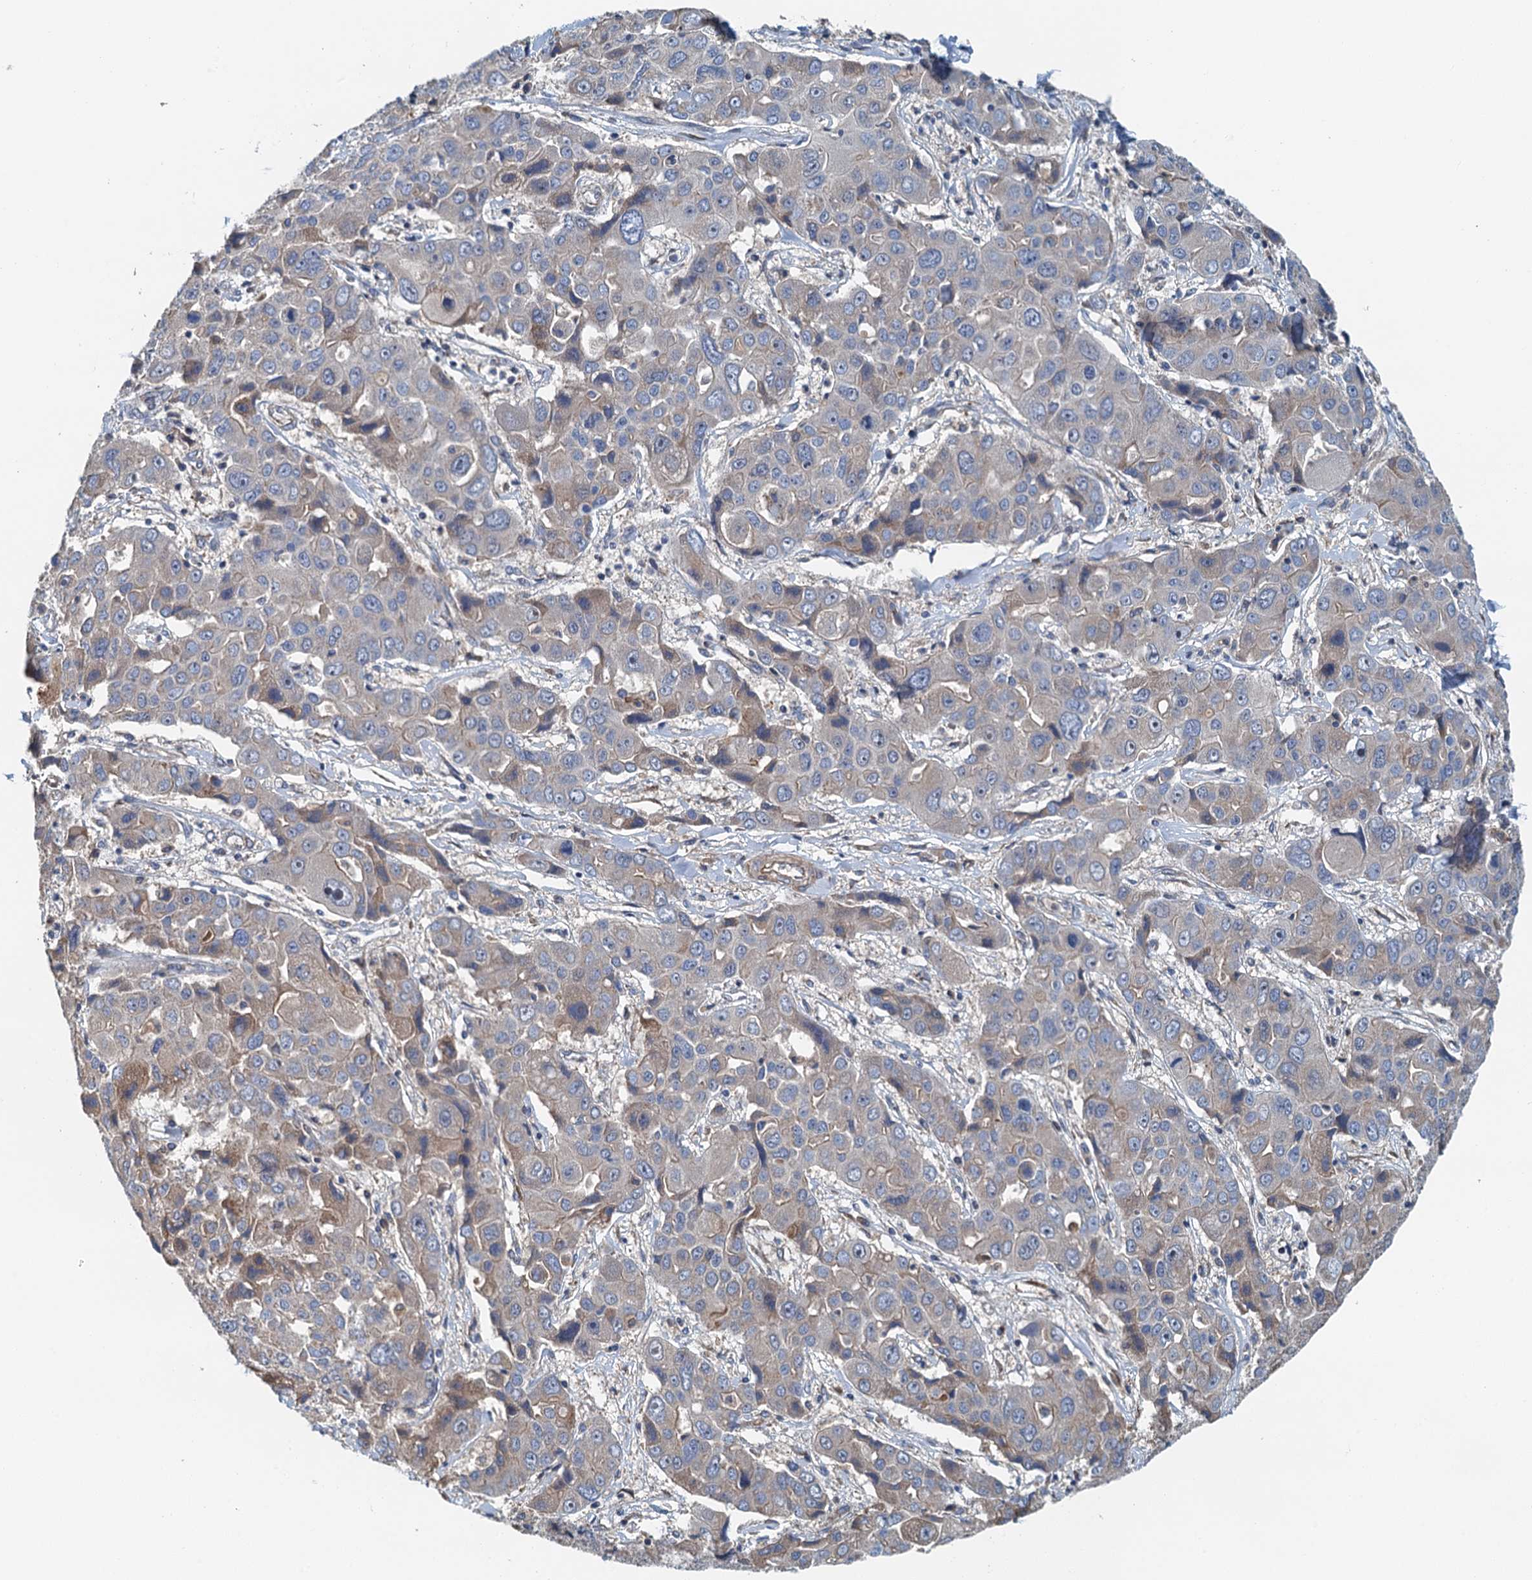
{"staining": {"intensity": "weak", "quantity": "<25%", "location": "cytoplasmic/membranous"}, "tissue": "liver cancer", "cell_type": "Tumor cells", "image_type": "cancer", "snomed": [{"axis": "morphology", "description": "Cholangiocarcinoma"}, {"axis": "topography", "description": "Liver"}], "caption": "Immunohistochemistry (IHC) image of neoplastic tissue: human cholangiocarcinoma (liver) stained with DAB reveals no significant protein staining in tumor cells.", "gene": "PPP1R14D", "patient": {"sex": "male", "age": 67}}